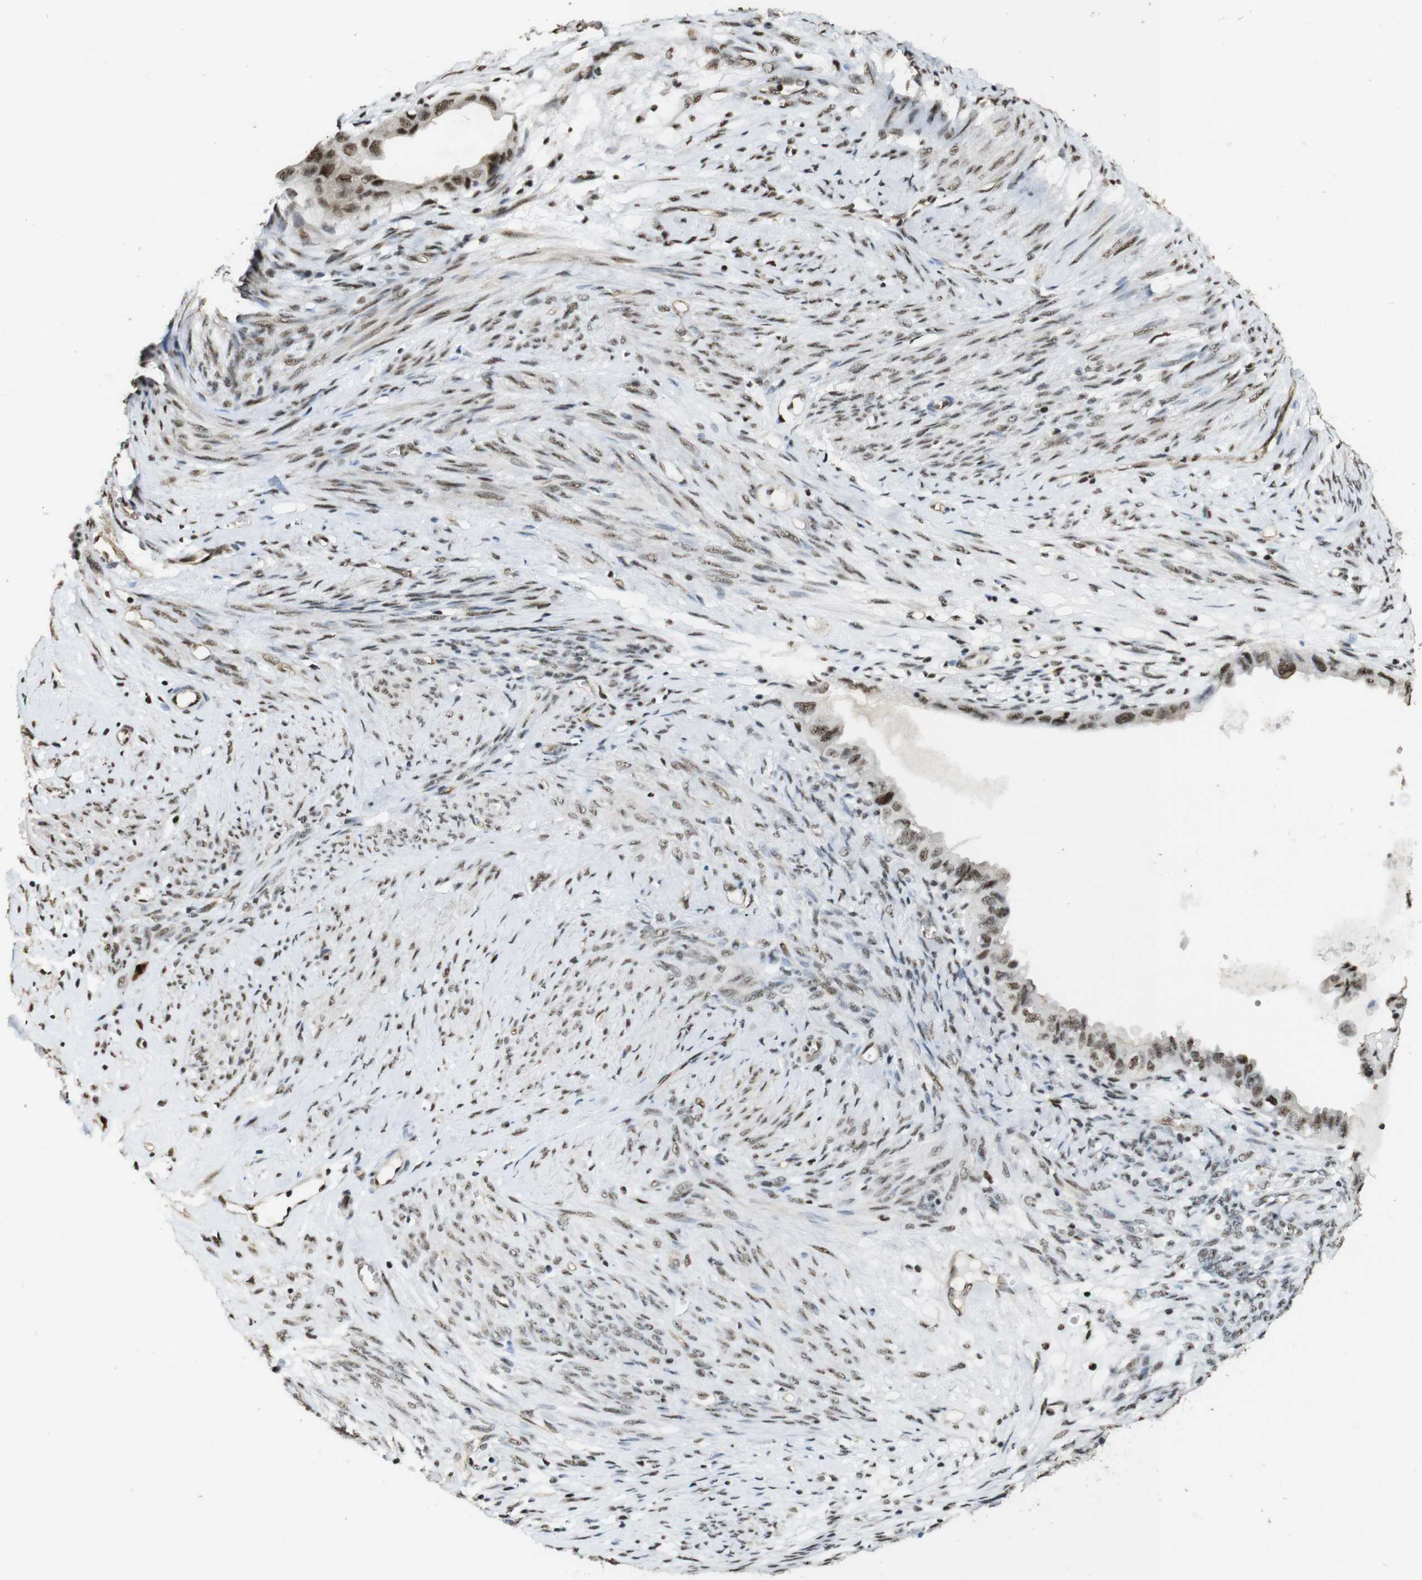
{"staining": {"intensity": "weak", "quantity": ">75%", "location": "nuclear"}, "tissue": "cervical cancer", "cell_type": "Tumor cells", "image_type": "cancer", "snomed": [{"axis": "morphology", "description": "Normal tissue, NOS"}, {"axis": "morphology", "description": "Adenocarcinoma, NOS"}, {"axis": "topography", "description": "Cervix"}, {"axis": "topography", "description": "Endometrium"}], "caption": "Protein positivity by immunohistochemistry (IHC) demonstrates weak nuclear positivity in about >75% of tumor cells in cervical cancer.", "gene": "CSNK2B", "patient": {"sex": "female", "age": 86}}